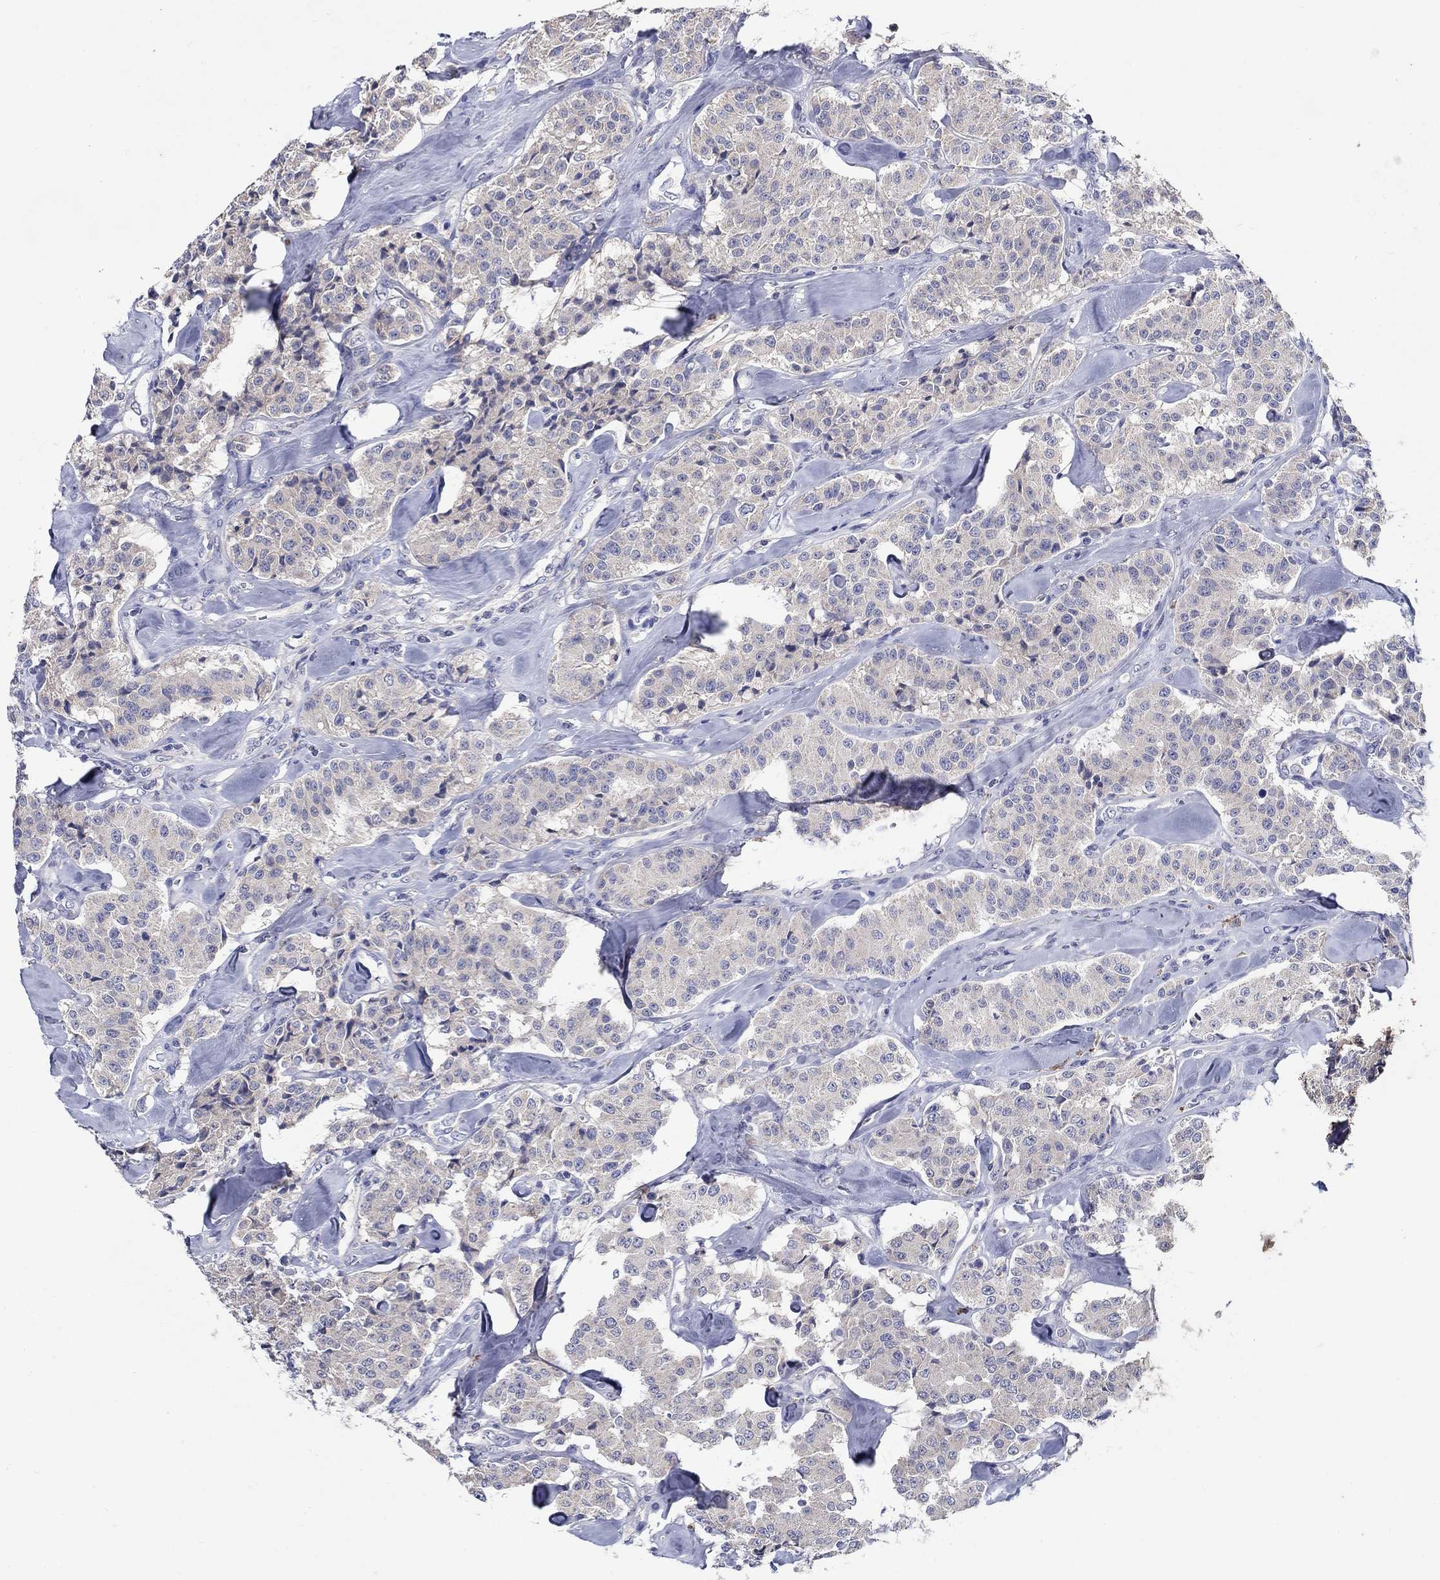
{"staining": {"intensity": "negative", "quantity": "none", "location": "none"}, "tissue": "carcinoid", "cell_type": "Tumor cells", "image_type": "cancer", "snomed": [{"axis": "morphology", "description": "Carcinoid, malignant, NOS"}, {"axis": "topography", "description": "Pancreas"}], "caption": "IHC micrograph of neoplastic tissue: human carcinoid stained with DAB displays no significant protein staining in tumor cells.", "gene": "PROZ", "patient": {"sex": "male", "age": 41}}